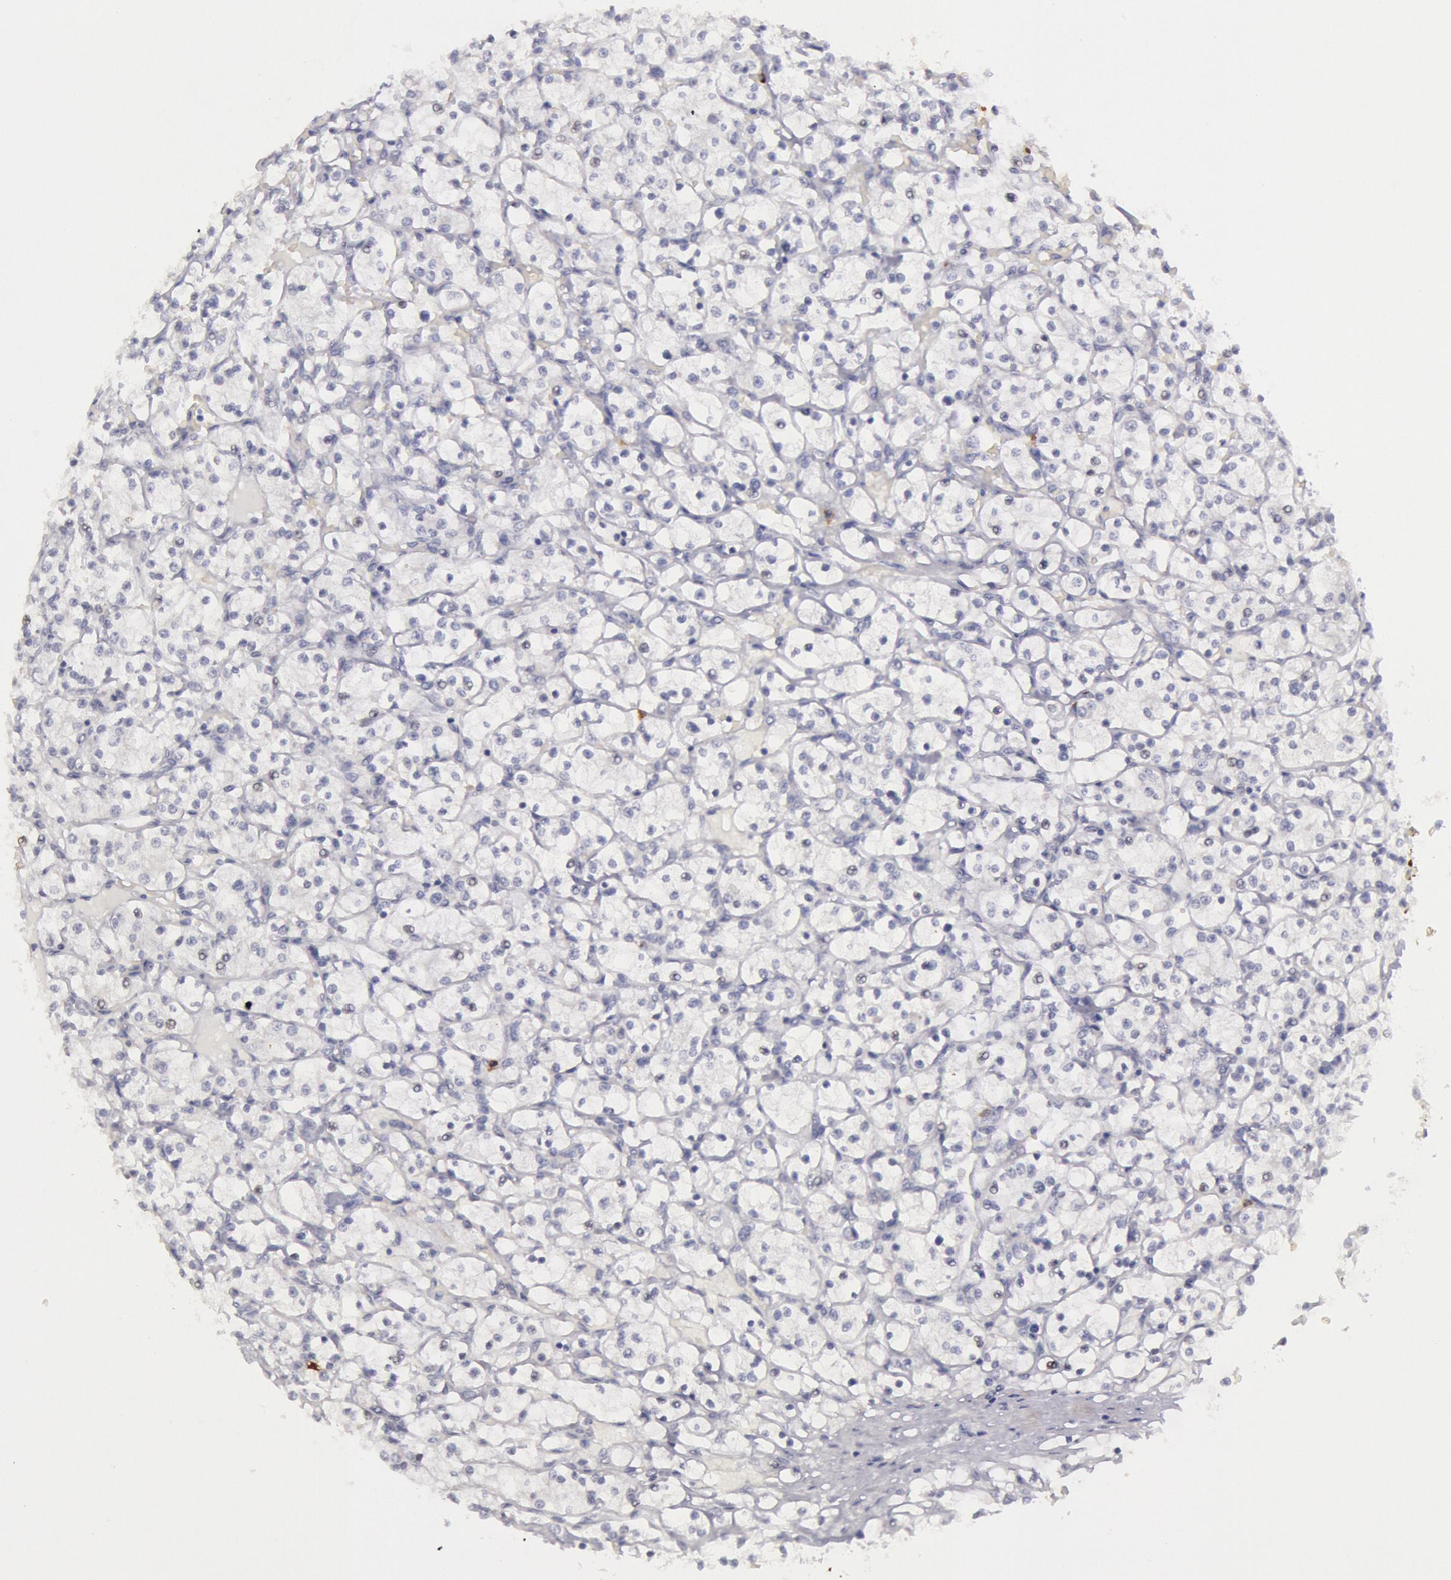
{"staining": {"intensity": "negative", "quantity": "none", "location": "none"}, "tissue": "renal cancer", "cell_type": "Tumor cells", "image_type": "cancer", "snomed": [{"axis": "morphology", "description": "Adenocarcinoma, NOS"}, {"axis": "topography", "description": "Kidney"}], "caption": "This is an immunohistochemistry image of human renal cancer (adenocarcinoma). There is no expression in tumor cells.", "gene": "KDM6A", "patient": {"sex": "male", "age": 61}}